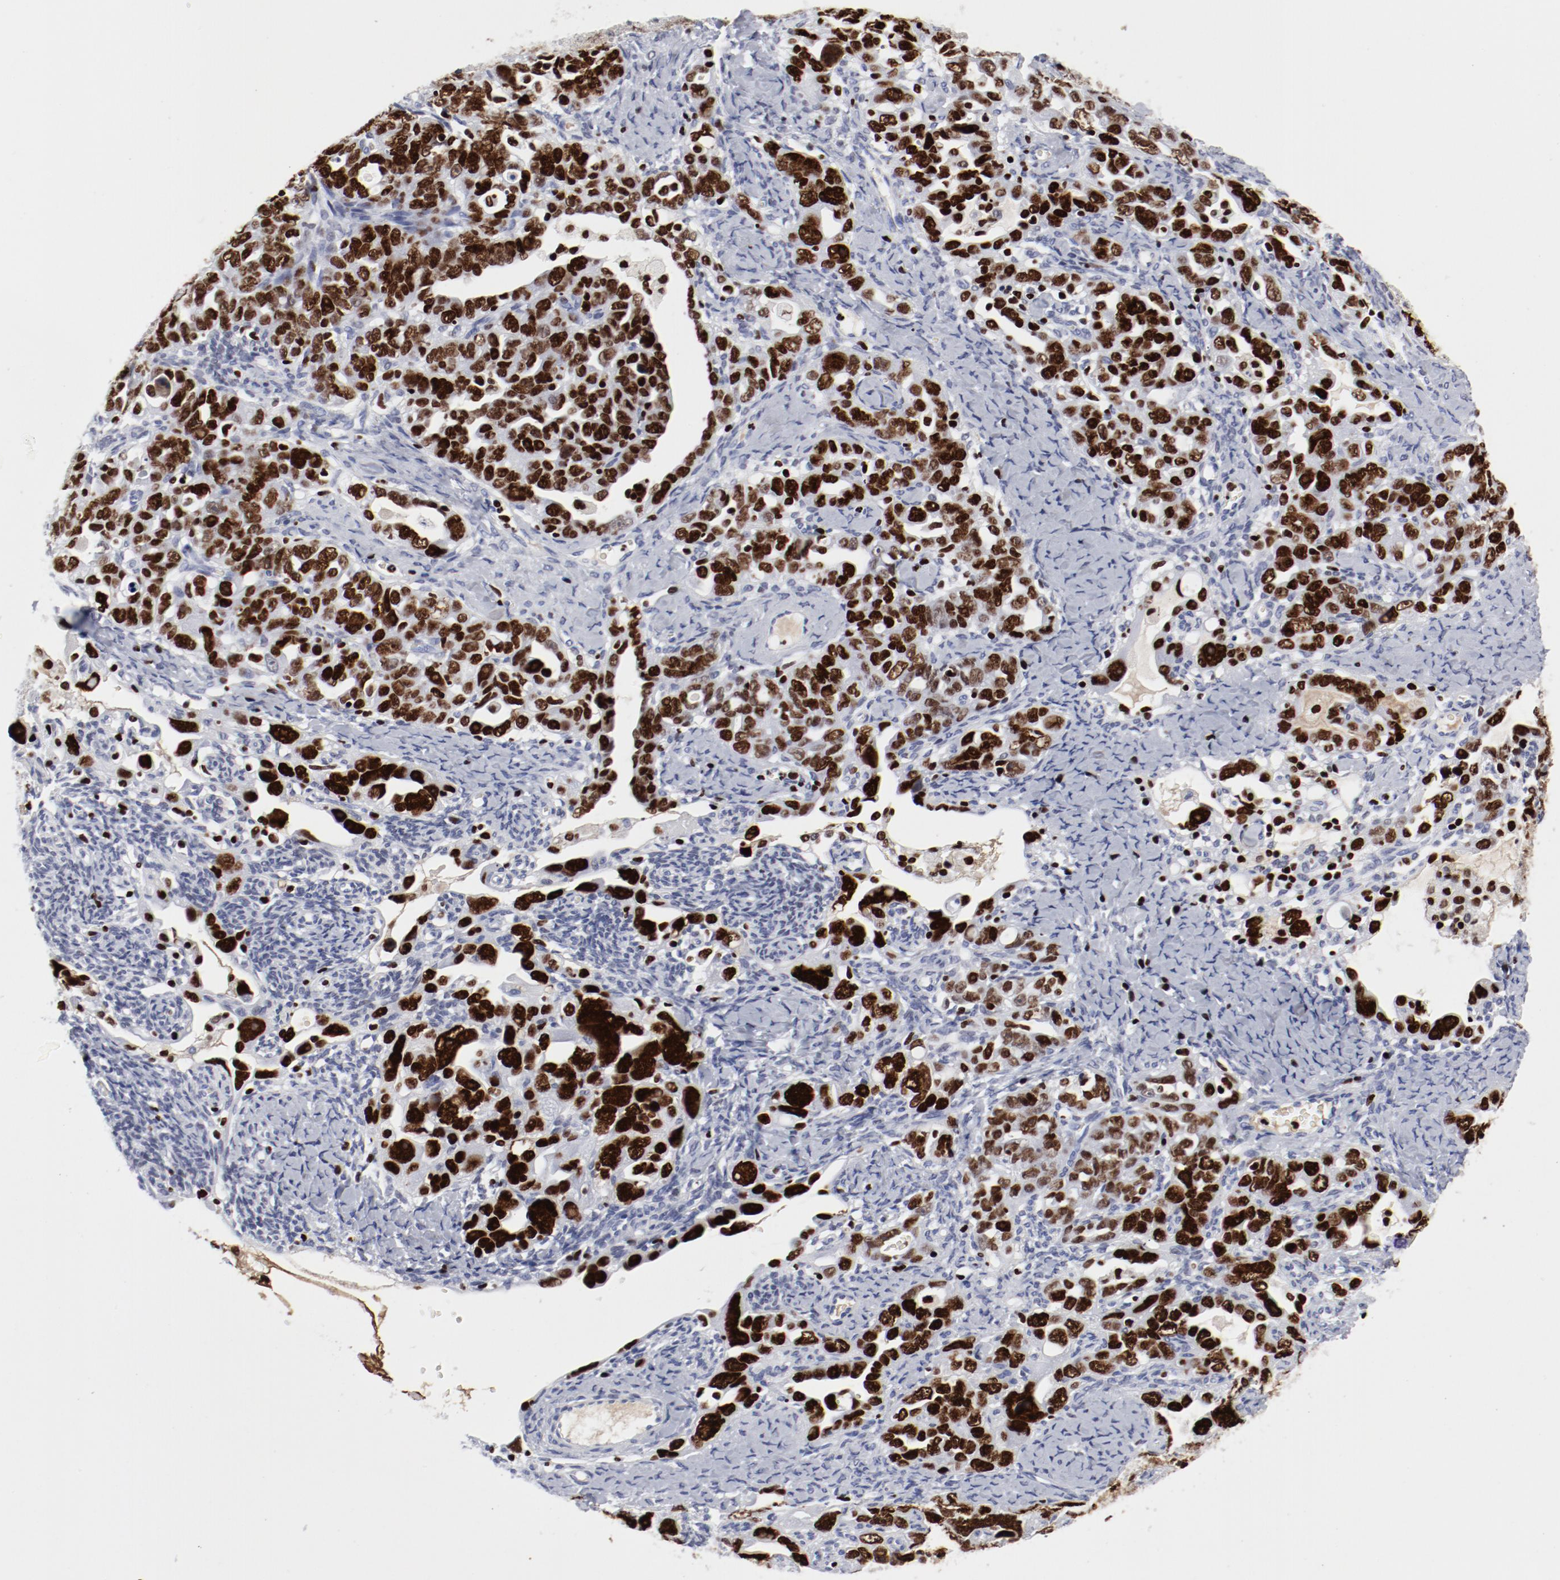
{"staining": {"intensity": "strong", "quantity": ">75%", "location": "nuclear"}, "tissue": "ovarian cancer", "cell_type": "Tumor cells", "image_type": "cancer", "snomed": [{"axis": "morphology", "description": "Cystadenocarcinoma, serous, NOS"}, {"axis": "topography", "description": "Ovary"}], "caption": "IHC staining of serous cystadenocarcinoma (ovarian), which exhibits high levels of strong nuclear expression in about >75% of tumor cells indicating strong nuclear protein staining. The staining was performed using DAB (3,3'-diaminobenzidine) (brown) for protein detection and nuclei were counterstained in hematoxylin (blue).", "gene": "SMARCC2", "patient": {"sex": "female", "age": 66}}